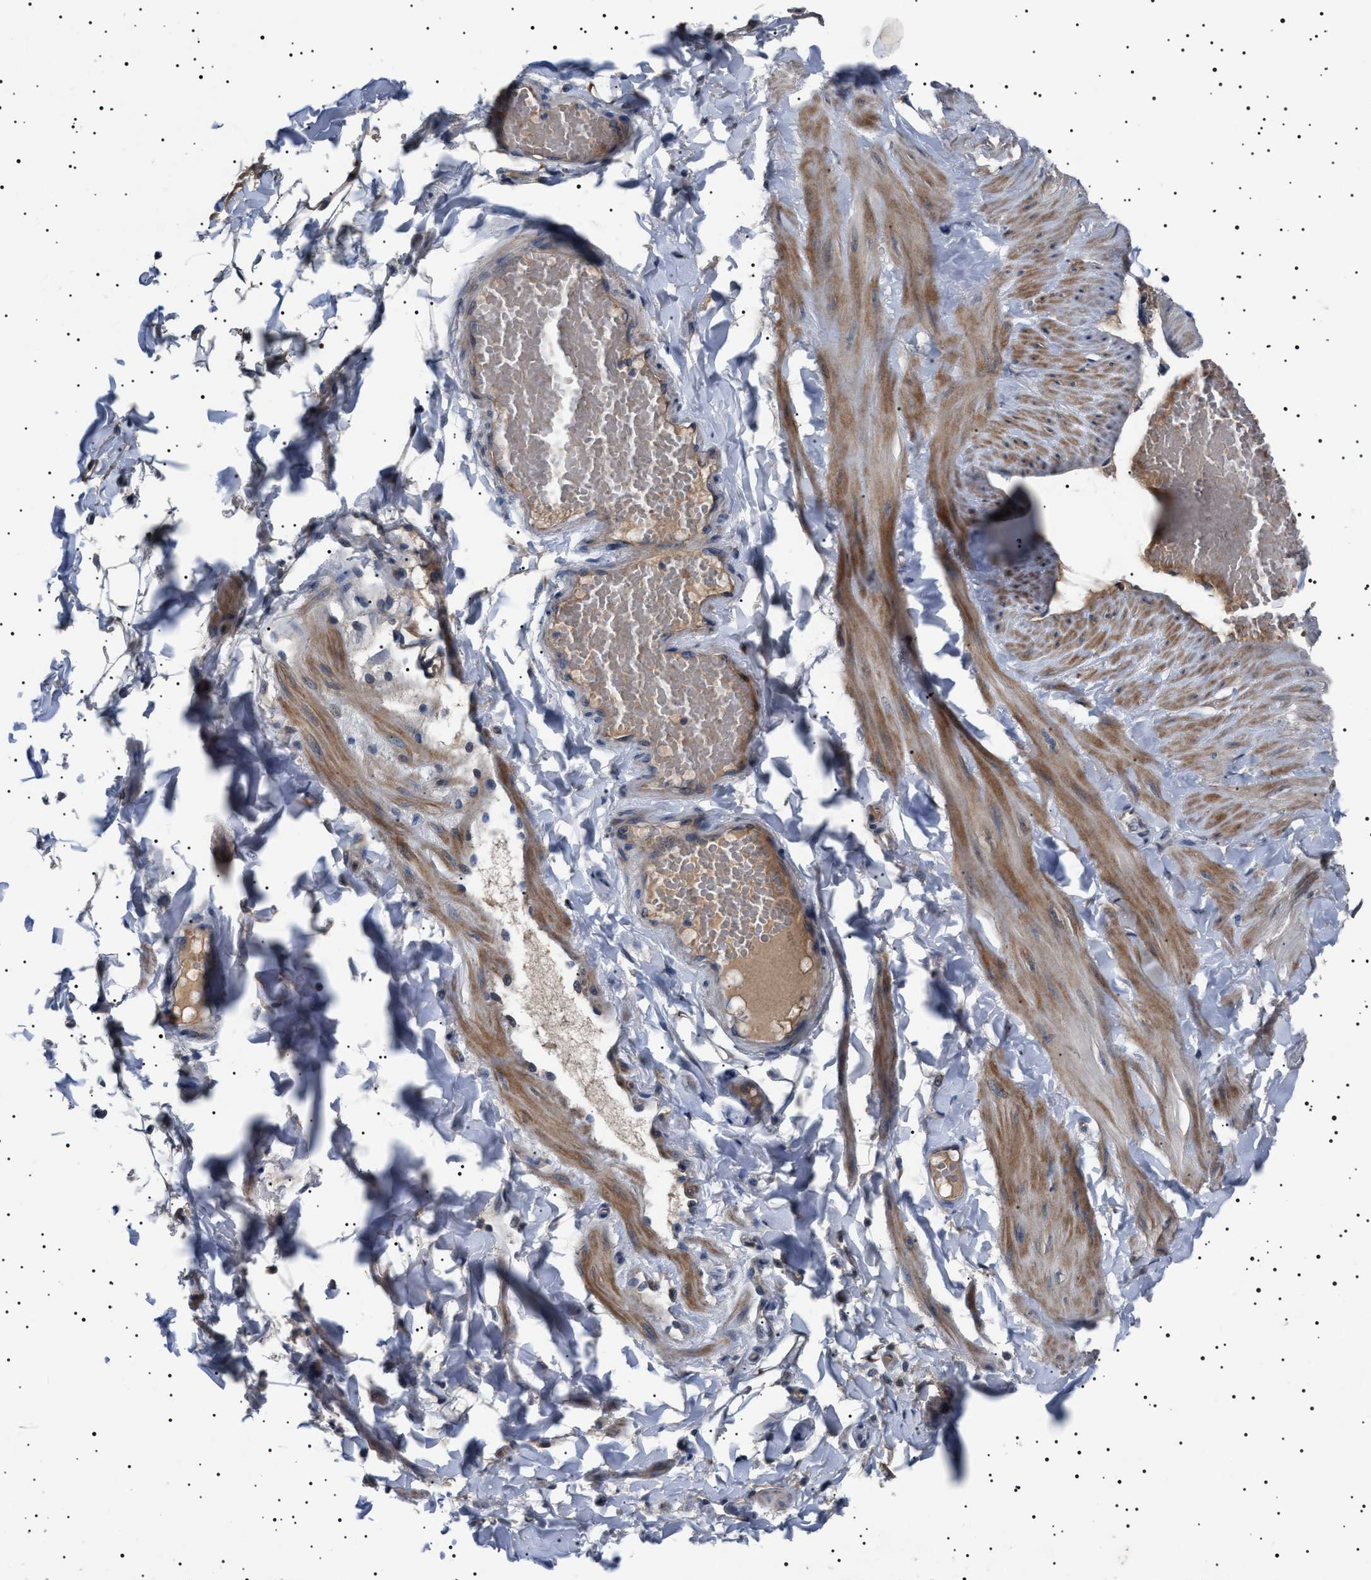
{"staining": {"intensity": "weak", "quantity": ">75%", "location": "cytoplasmic/membranous"}, "tissue": "adipose tissue", "cell_type": "Adipocytes", "image_type": "normal", "snomed": [{"axis": "morphology", "description": "Normal tissue, NOS"}, {"axis": "topography", "description": "Adipose tissue"}, {"axis": "topography", "description": "Vascular tissue"}, {"axis": "topography", "description": "Peripheral nerve tissue"}], "caption": "This image demonstrates immunohistochemistry (IHC) staining of benign human adipose tissue, with low weak cytoplasmic/membranous expression in about >75% of adipocytes.", "gene": "PTRH1", "patient": {"sex": "male", "age": 25}}